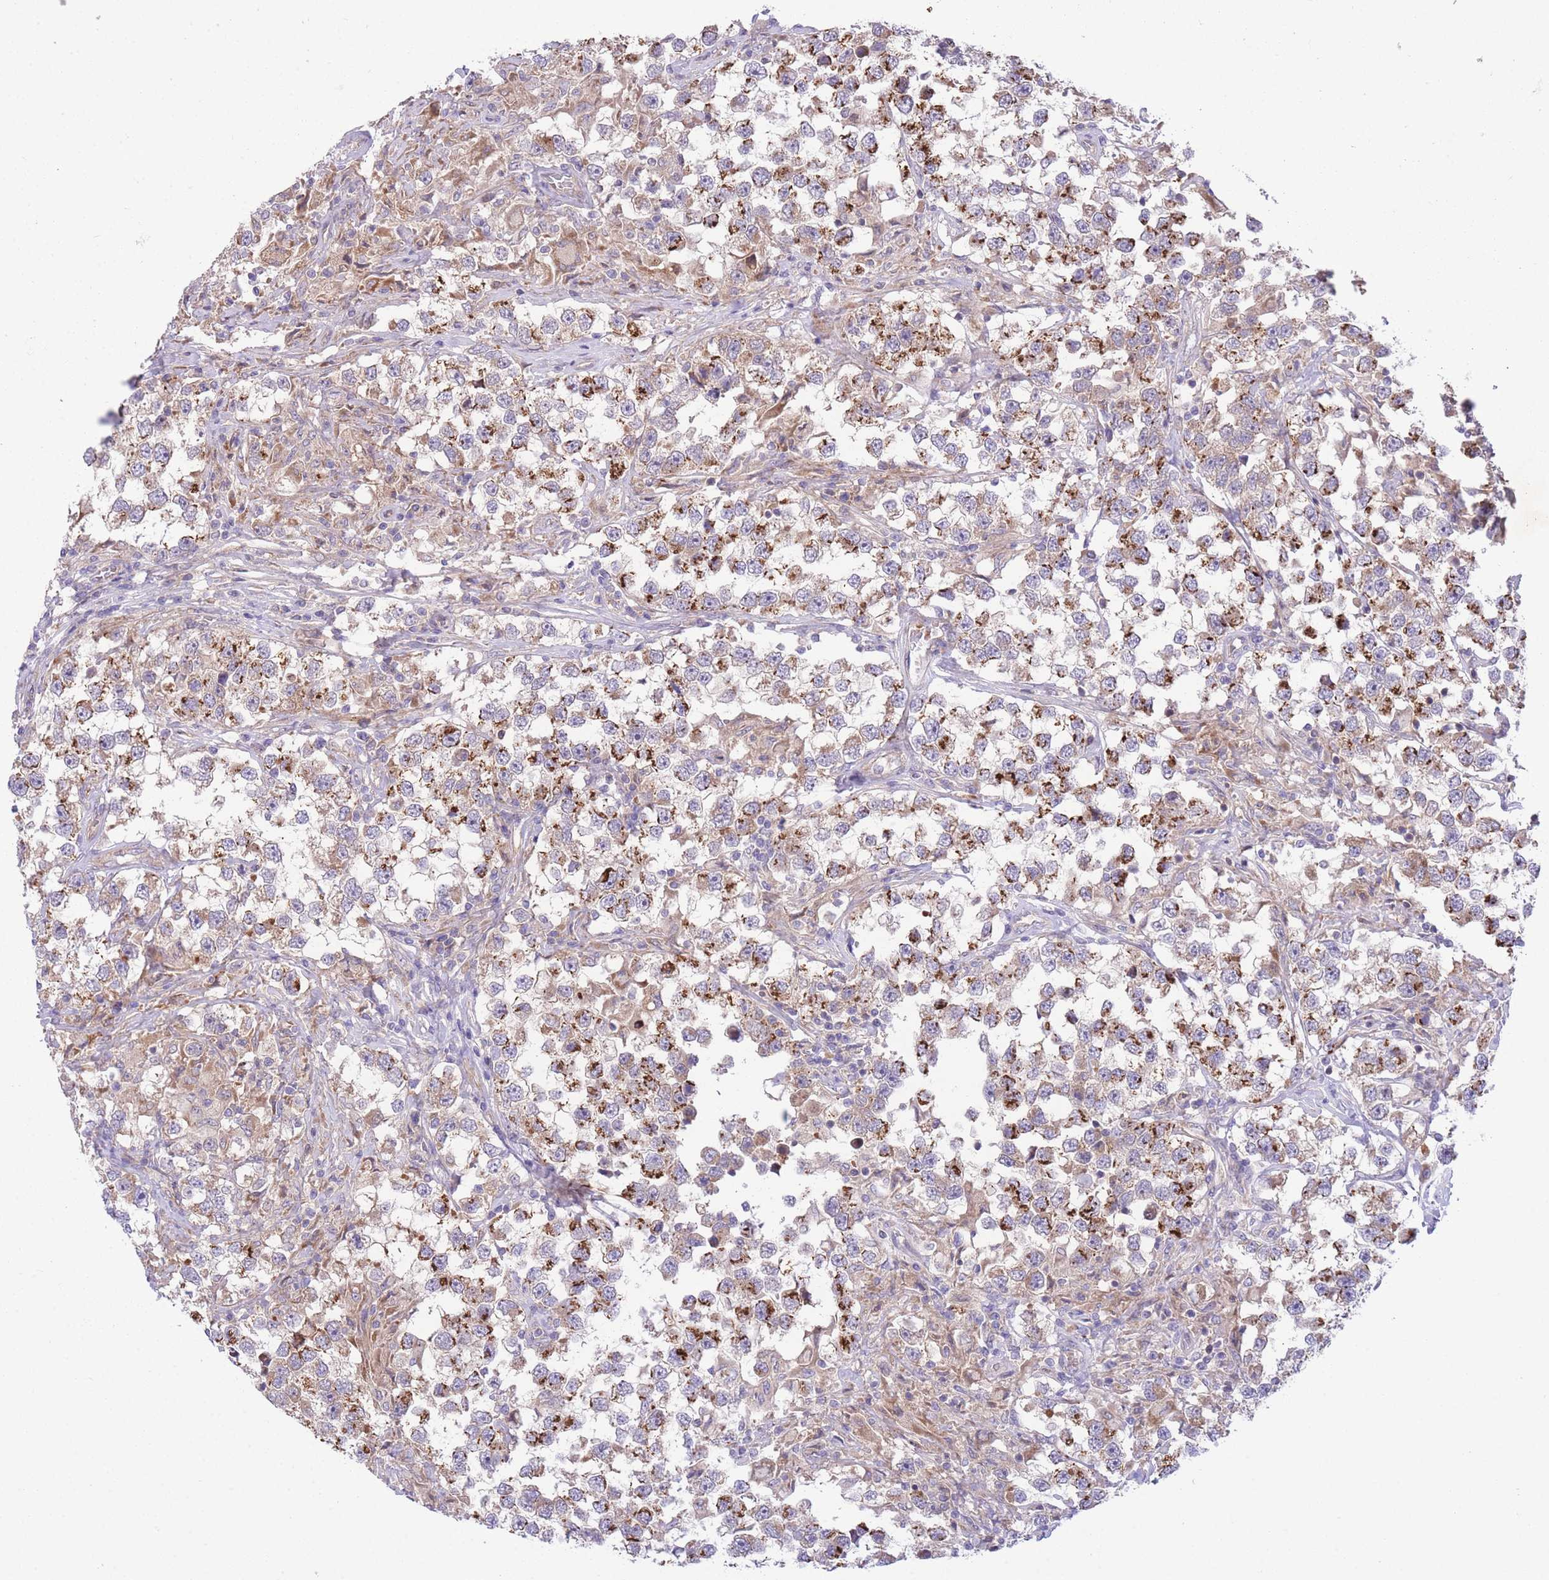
{"staining": {"intensity": "strong", "quantity": "25%-75%", "location": "cytoplasmic/membranous"}, "tissue": "testis cancer", "cell_type": "Tumor cells", "image_type": "cancer", "snomed": [{"axis": "morphology", "description": "Seminoma, NOS"}, {"axis": "topography", "description": "Testis"}], "caption": "This histopathology image reveals testis cancer (seminoma) stained with immunohistochemistry (IHC) to label a protein in brown. The cytoplasmic/membranous of tumor cells show strong positivity for the protein. Nuclei are counter-stained blue.", "gene": "CHAC1", "patient": {"sex": "male", "age": 46}}